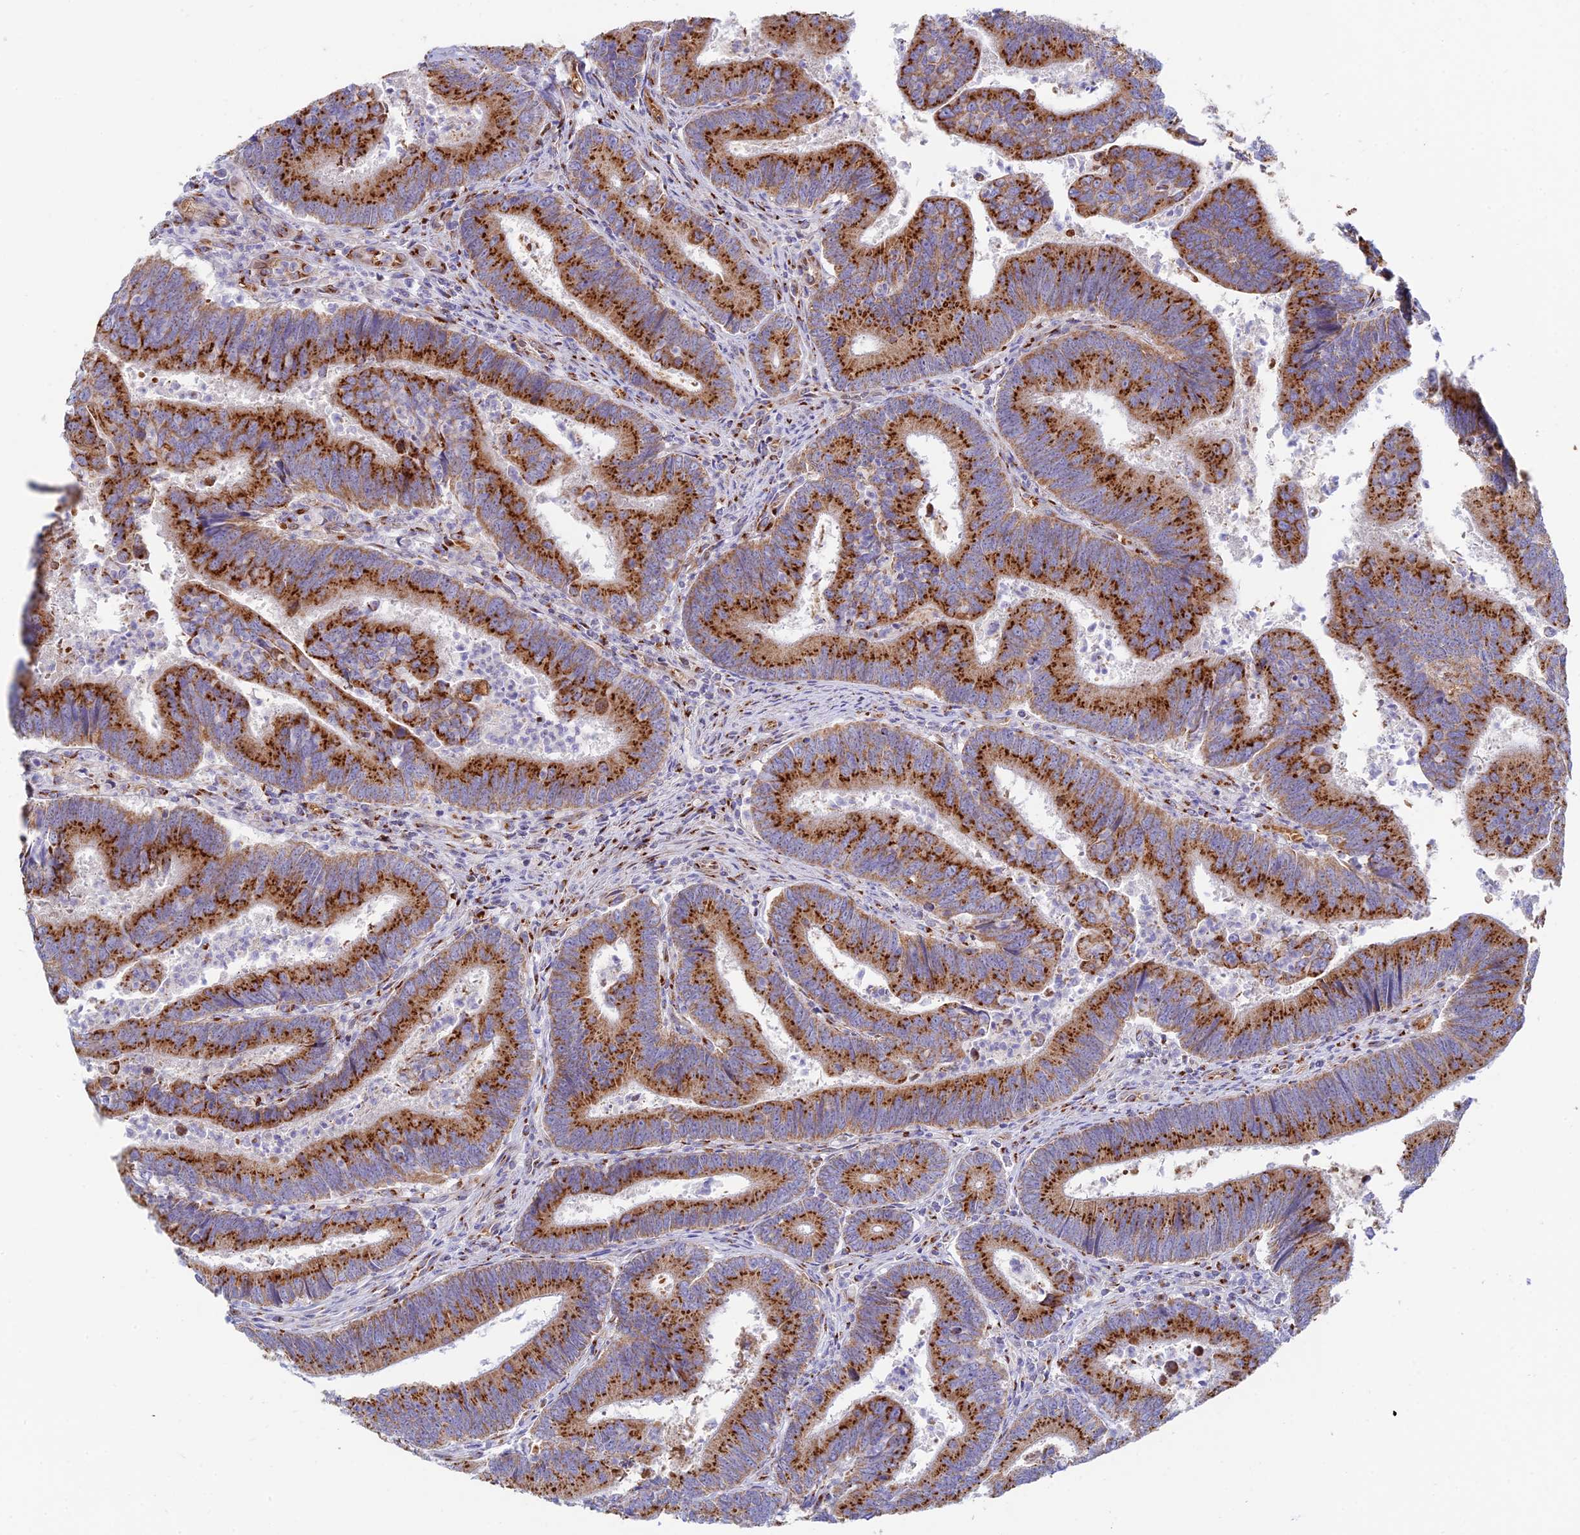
{"staining": {"intensity": "strong", "quantity": ">75%", "location": "cytoplasmic/membranous"}, "tissue": "colorectal cancer", "cell_type": "Tumor cells", "image_type": "cancer", "snomed": [{"axis": "morphology", "description": "Adenocarcinoma, NOS"}, {"axis": "topography", "description": "Colon"}], "caption": "Immunohistochemistry (IHC) histopathology image of human colorectal adenocarcinoma stained for a protein (brown), which displays high levels of strong cytoplasmic/membranous positivity in approximately >75% of tumor cells.", "gene": "HS2ST1", "patient": {"sex": "female", "age": 67}}